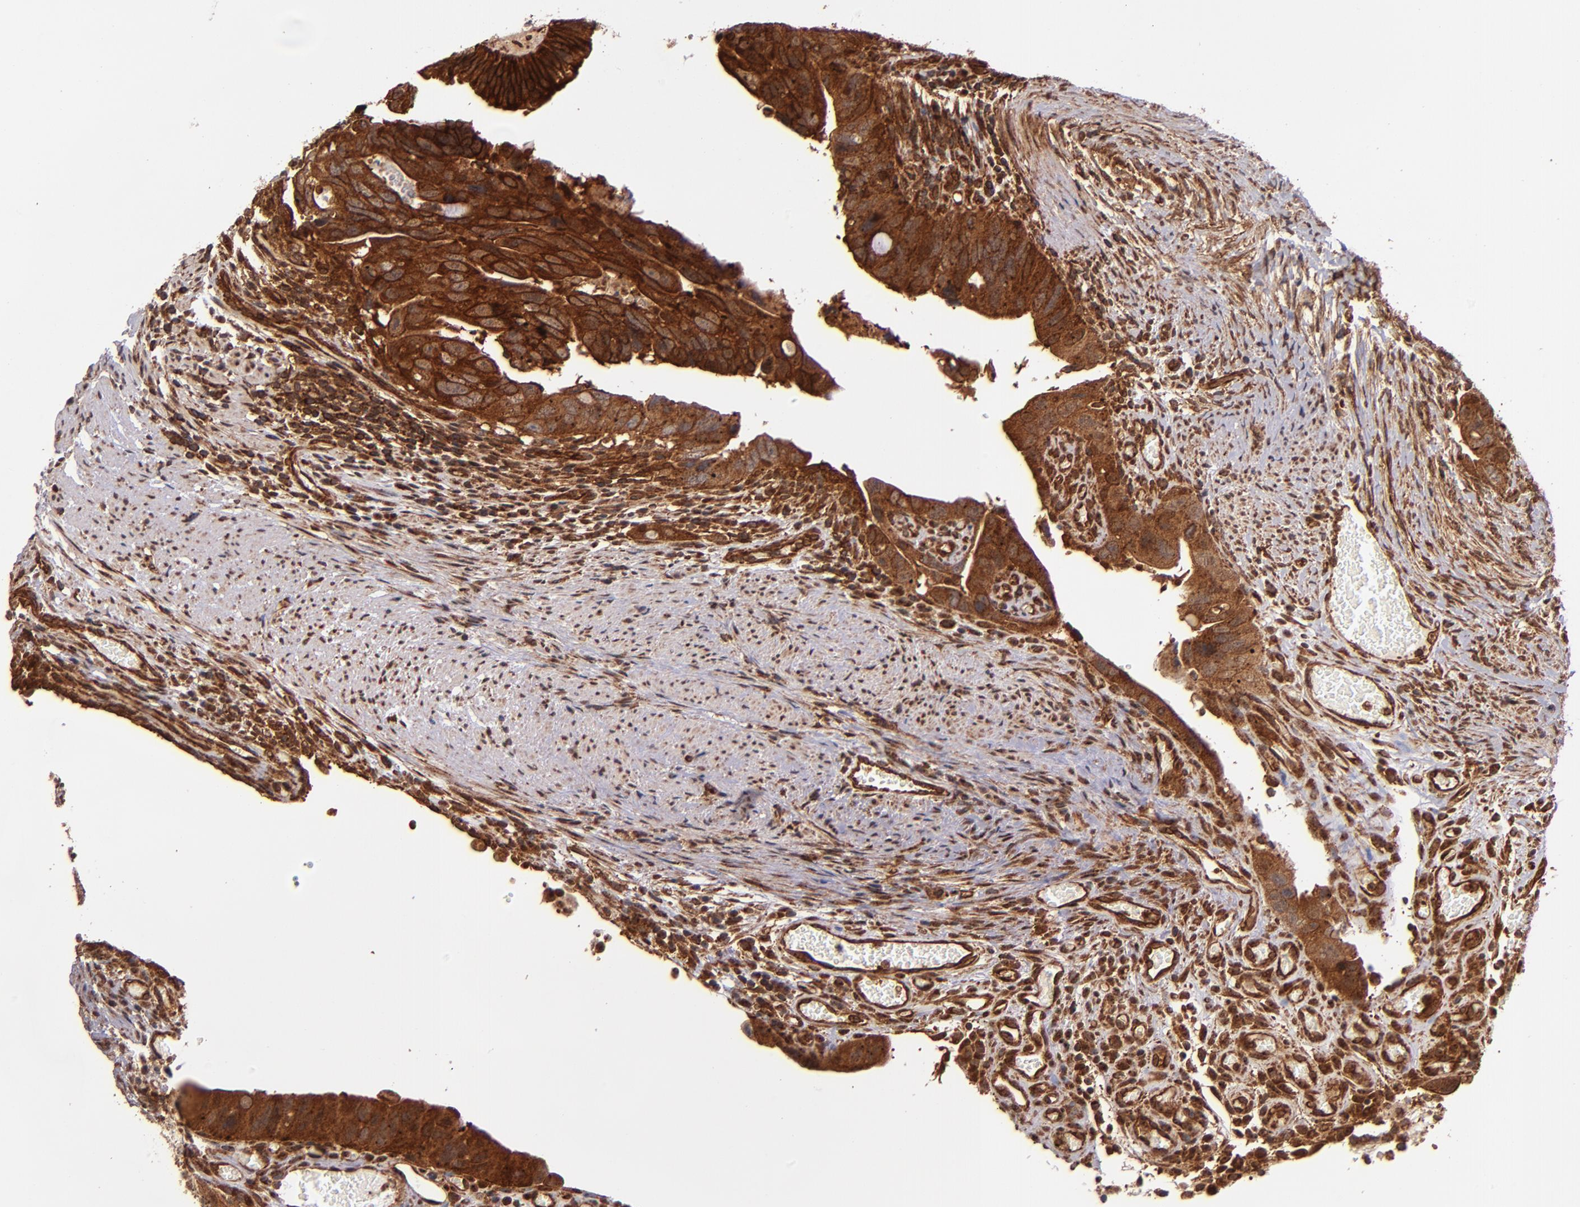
{"staining": {"intensity": "strong", "quantity": ">75%", "location": "cytoplasmic/membranous"}, "tissue": "colorectal cancer", "cell_type": "Tumor cells", "image_type": "cancer", "snomed": [{"axis": "morphology", "description": "Adenocarcinoma, NOS"}, {"axis": "topography", "description": "Rectum"}], "caption": "Immunohistochemistry (DAB (3,3'-diaminobenzidine)) staining of colorectal cancer displays strong cytoplasmic/membranous protein expression in about >75% of tumor cells. Using DAB (3,3'-diaminobenzidine) (brown) and hematoxylin (blue) stains, captured at high magnification using brightfield microscopy.", "gene": "STX8", "patient": {"sex": "male", "age": 53}}